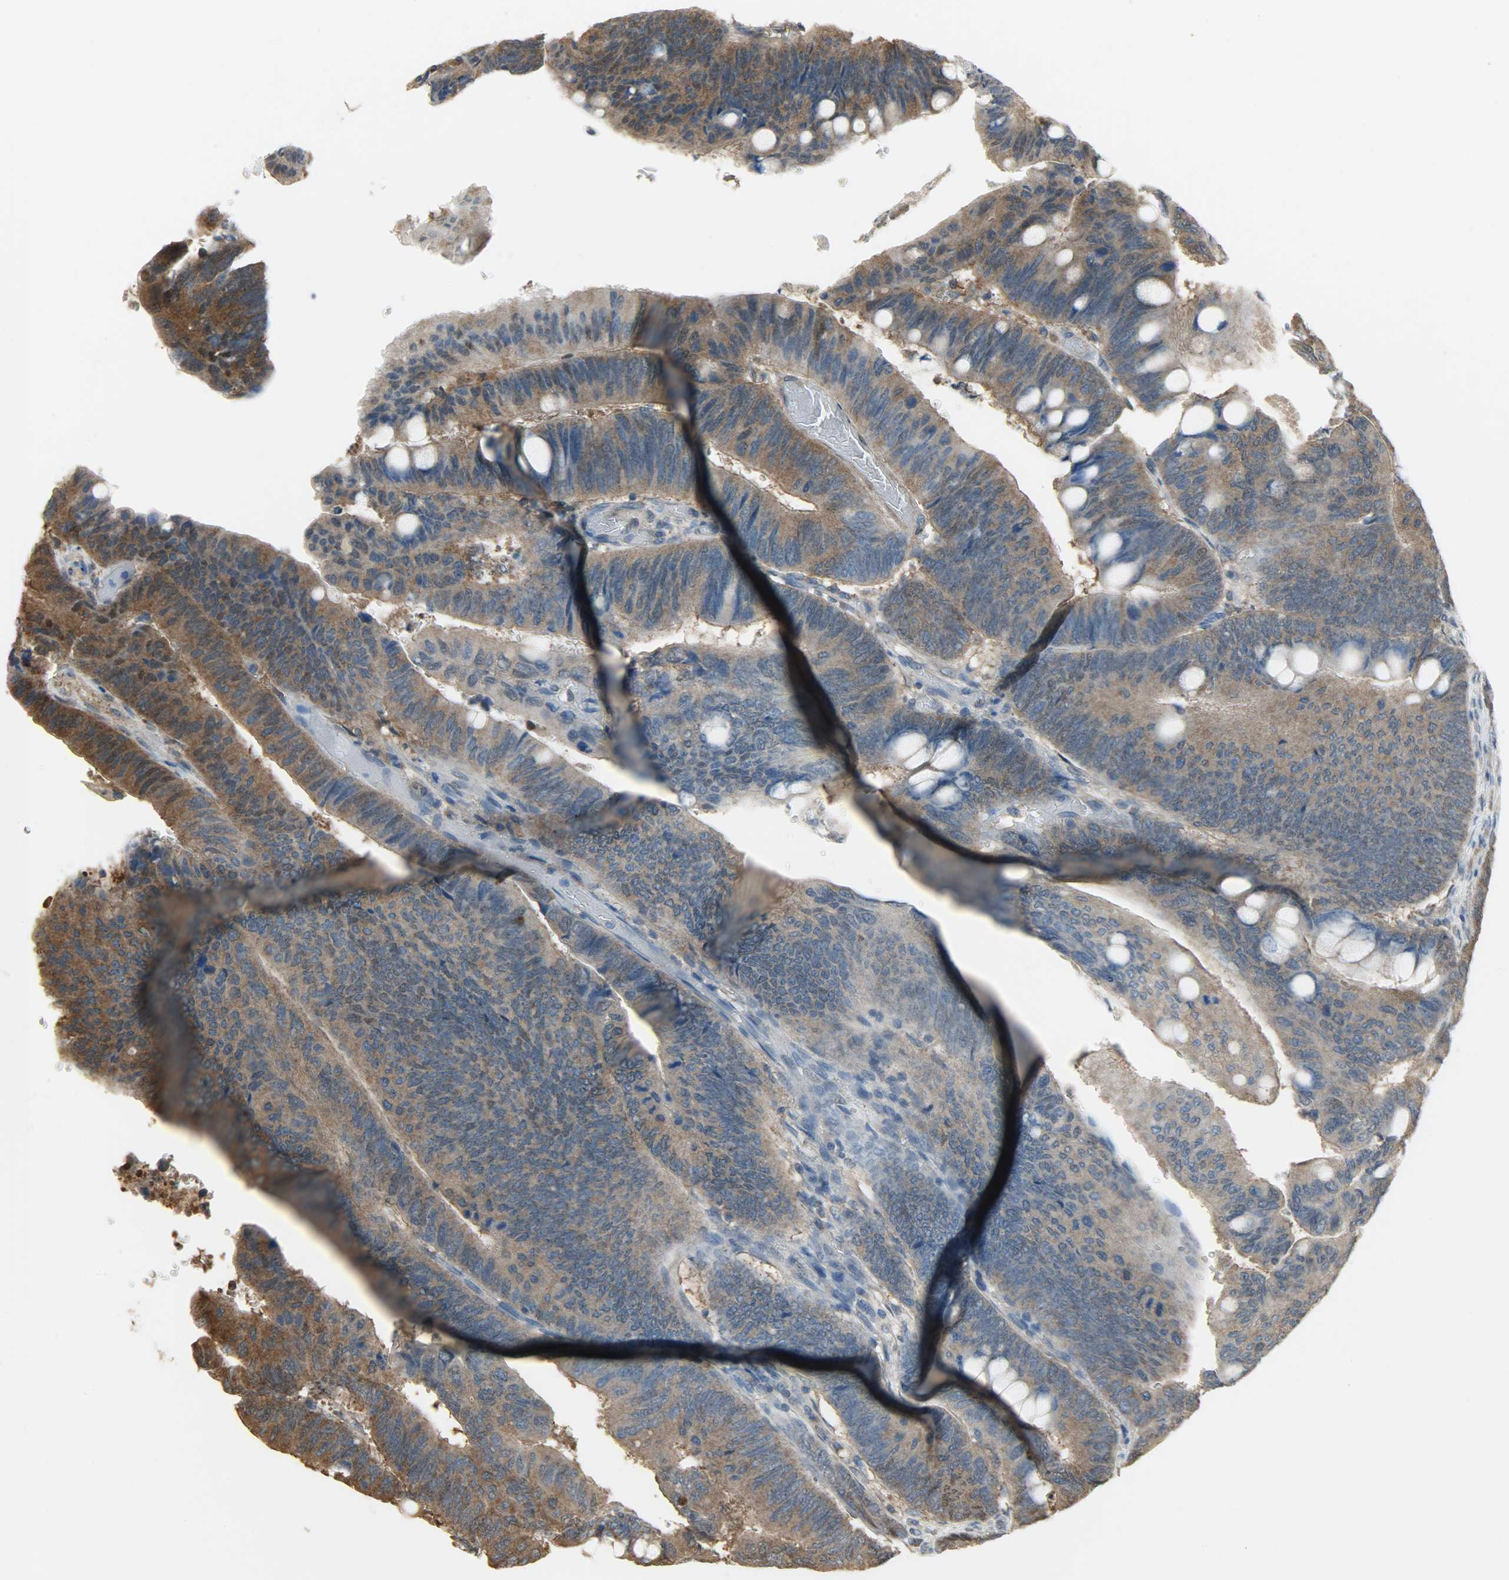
{"staining": {"intensity": "moderate", "quantity": ">75%", "location": "cytoplasmic/membranous"}, "tissue": "colorectal cancer", "cell_type": "Tumor cells", "image_type": "cancer", "snomed": [{"axis": "morphology", "description": "Normal tissue, NOS"}, {"axis": "morphology", "description": "Adenocarcinoma, NOS"}, {"axis": "topography", "description": "Rectum"}], "caption": "Protein analysis of colorectal cancer tissue exhibits moderate cytoplasmic/membranous positivity in about >75% of tumor cells. (Brightfield microscopy of DAB IHC at high magnification).", "gene": "LDHB", "patient": {"sex": "male", "age": 92}}